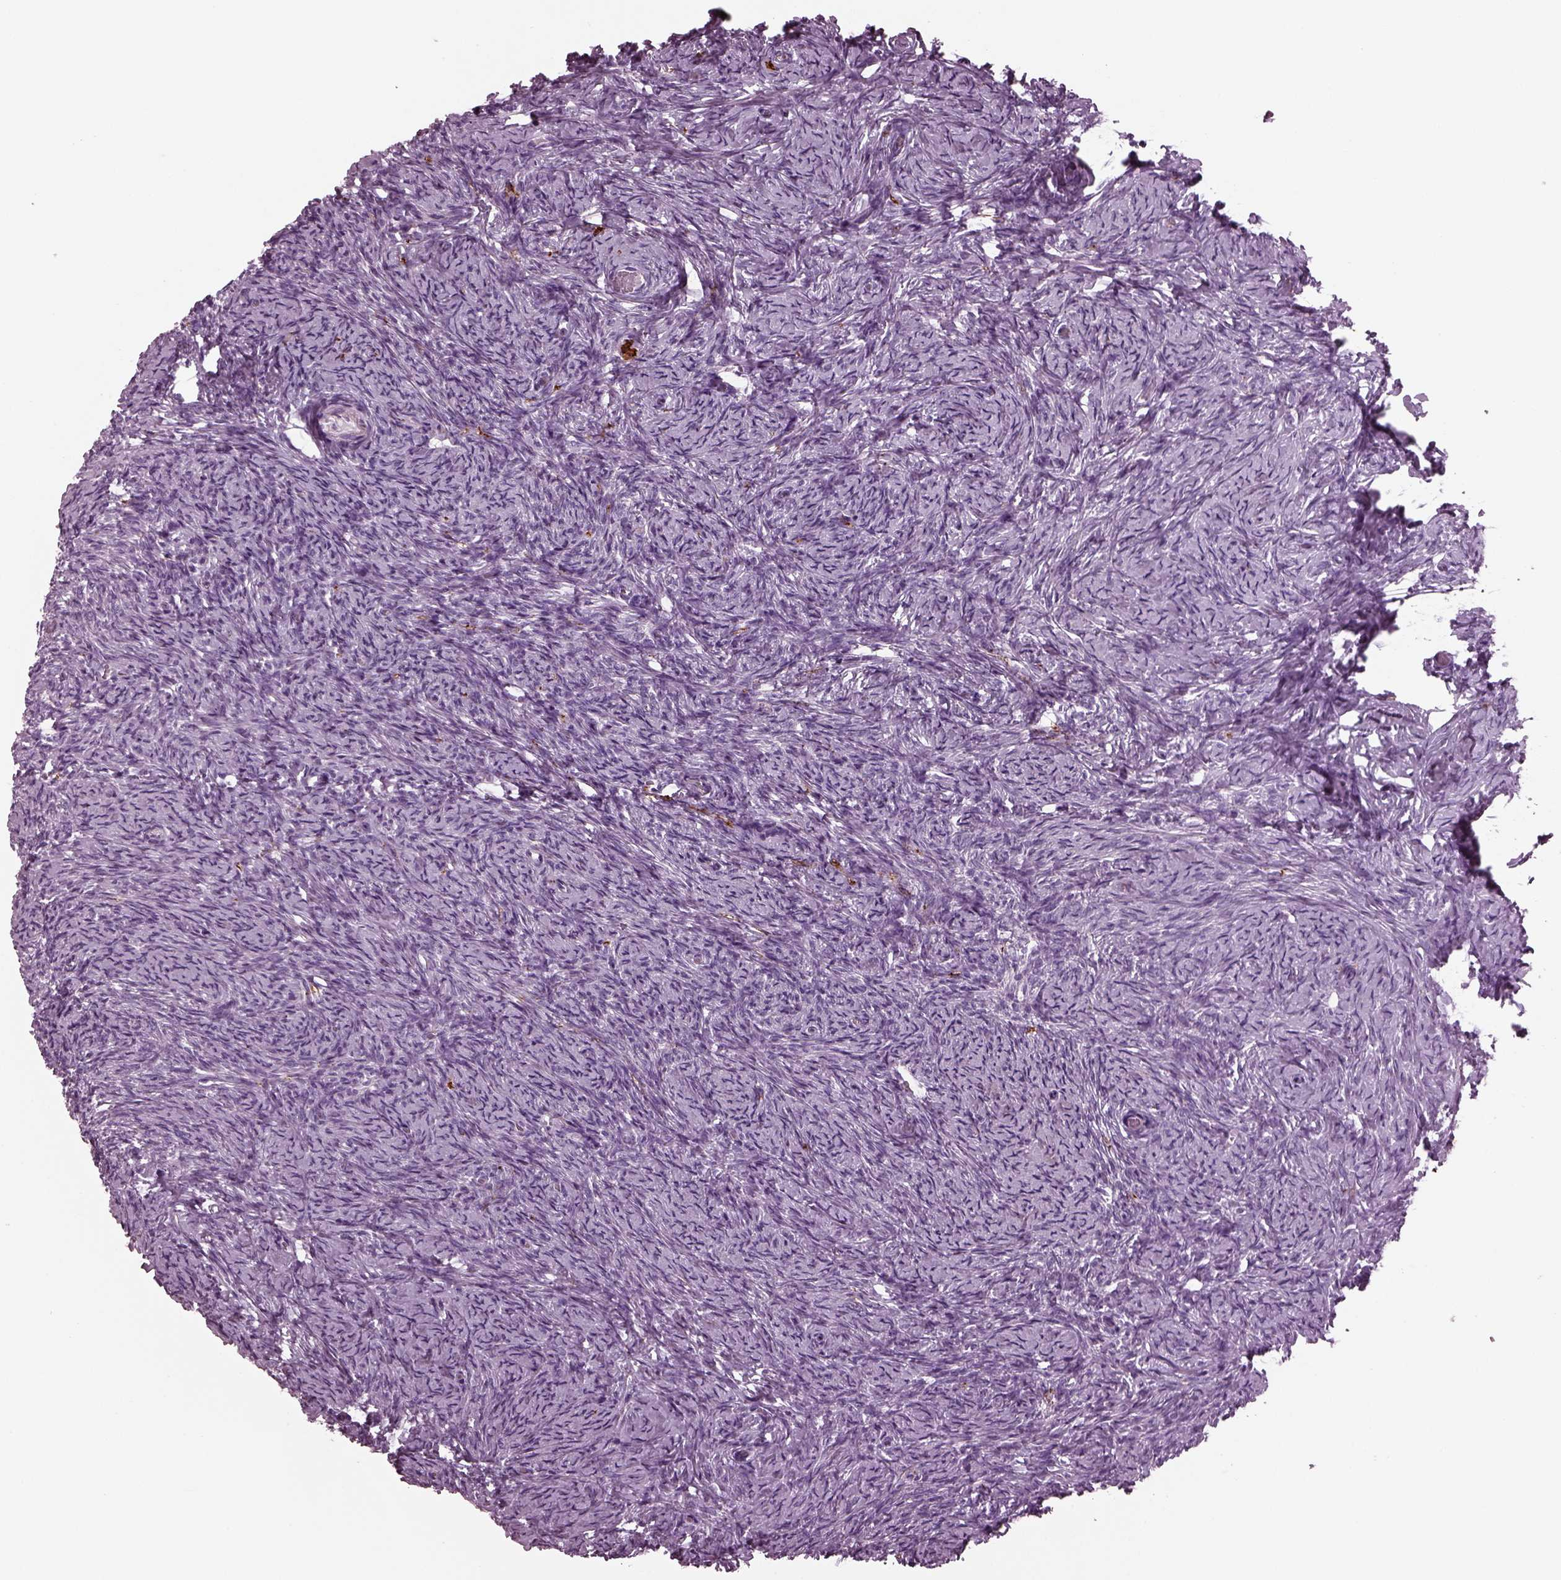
{"staining": {"intensity": "negative", "quantity": "none", "location": "none"}, "tissue": "ovary", "cell_type": "Ovarian stroma cells", "image_type": "normal", "snomed": [{"axis": "morphology", "description": "Normal tissue, NOS"}, {"axis": "topography", "description": "Ovary"}], "caption": "IHC photomicrograph of unremarkable human ovary stained for a protein (brown), which reveals no staining in ovarian stroma cells.", "gene": "GDF11", "patient": {"sex": "female", "age": 39}}